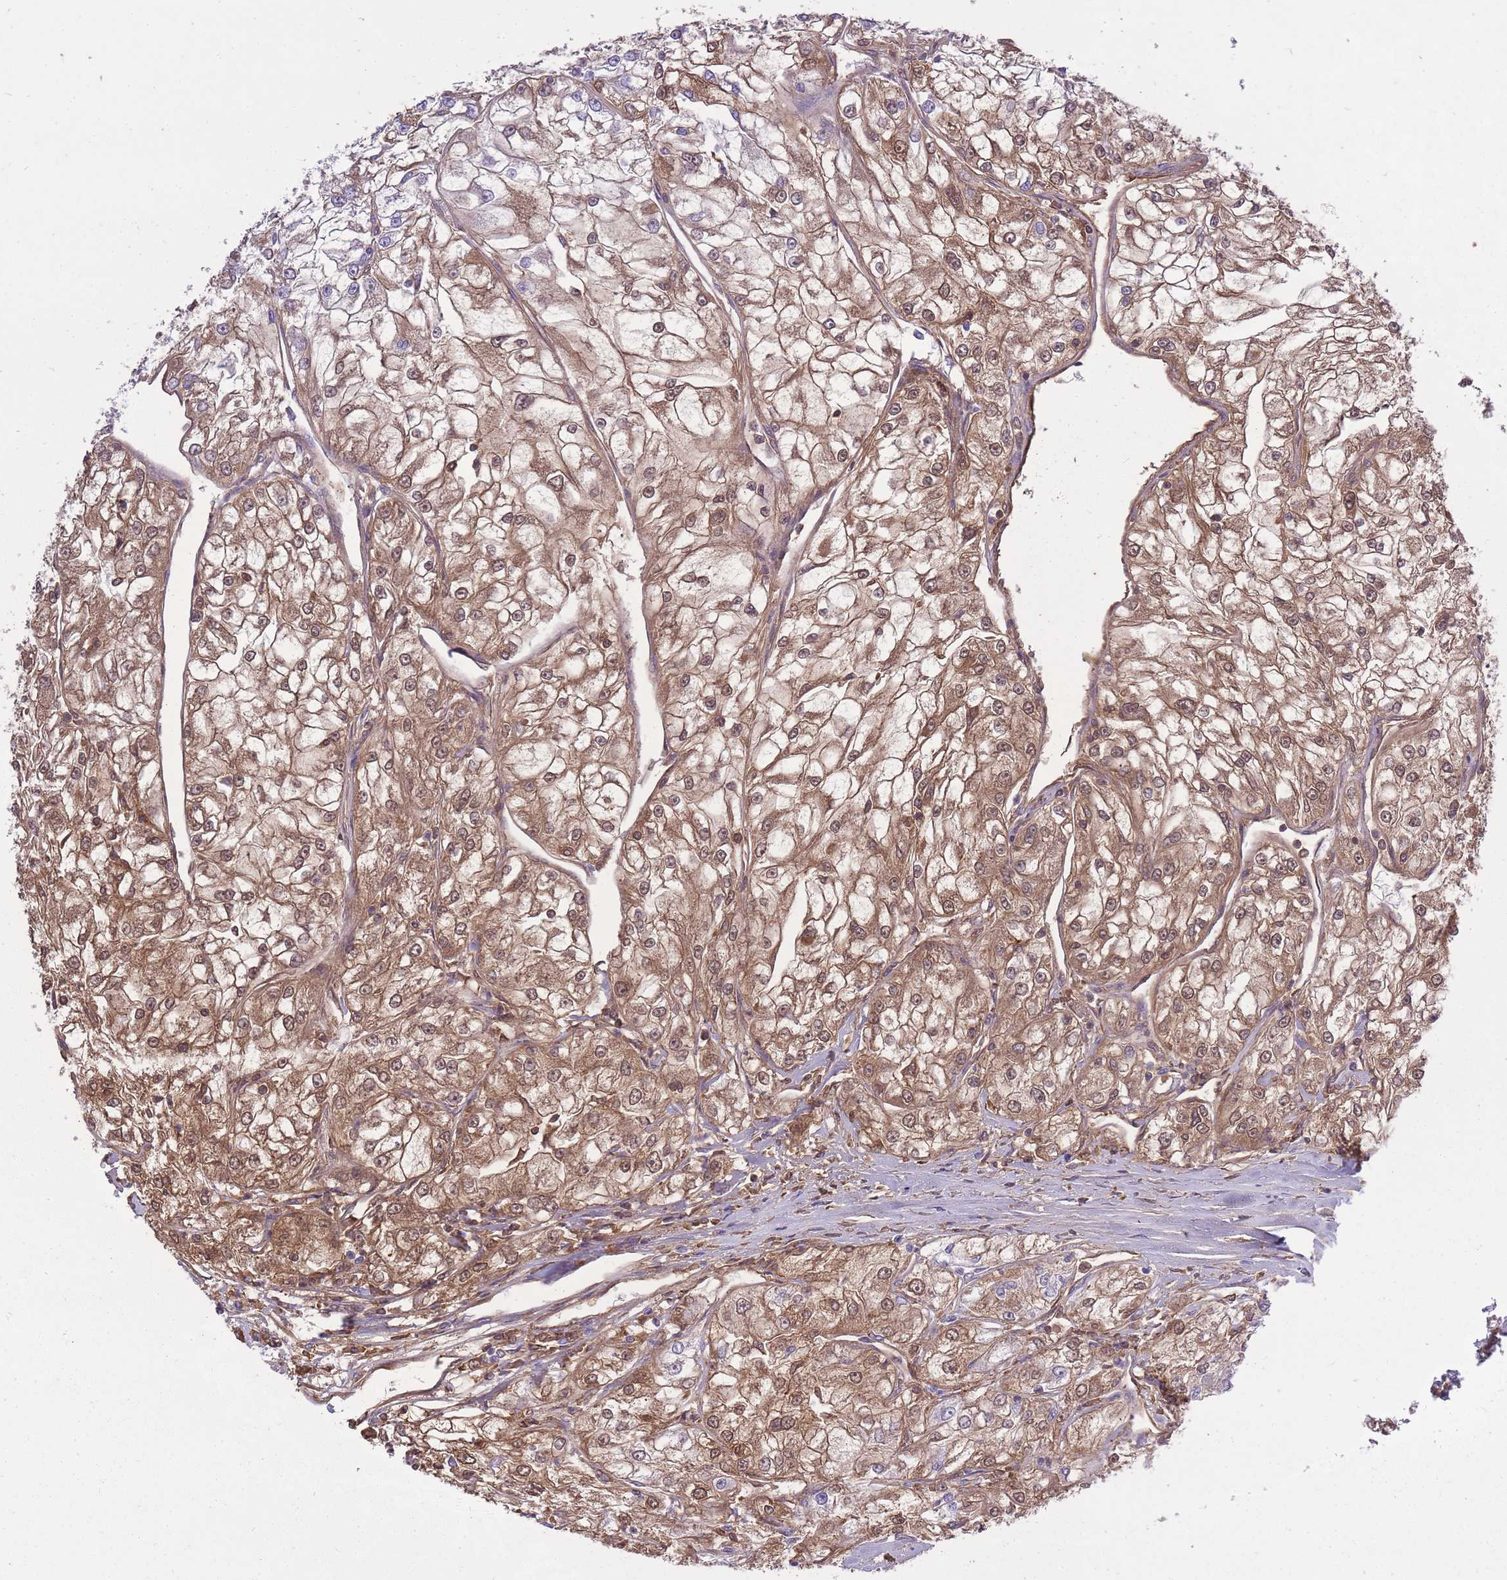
{"staining": {"intensity": "moderate", "quantity": ">75%", "location": "cytoplasmic/membranous,nuclear"}, "tissue": "renal cancer", "cell_type": "Tumor cells", "image_type": "cancer", "snomed": [{"axis": "morphology", "description": "Adenocarcinoma, NOS"}, {"axis": "topography", "description": "Kidney"}], "caption": "Renal cancer (adenocarcinoma) tissue displays moderate cytoplasmic/membranous and nuclear expression in about >75% of tumor cells Using DAB (3,3'-diaminobenzidine) (brown) and hematoxylin (blue) stains, captured at high magnification using brightfield microscopy.", "gene": "IGKV1D-42", "patient": {"sex": "female", "age": 72}}